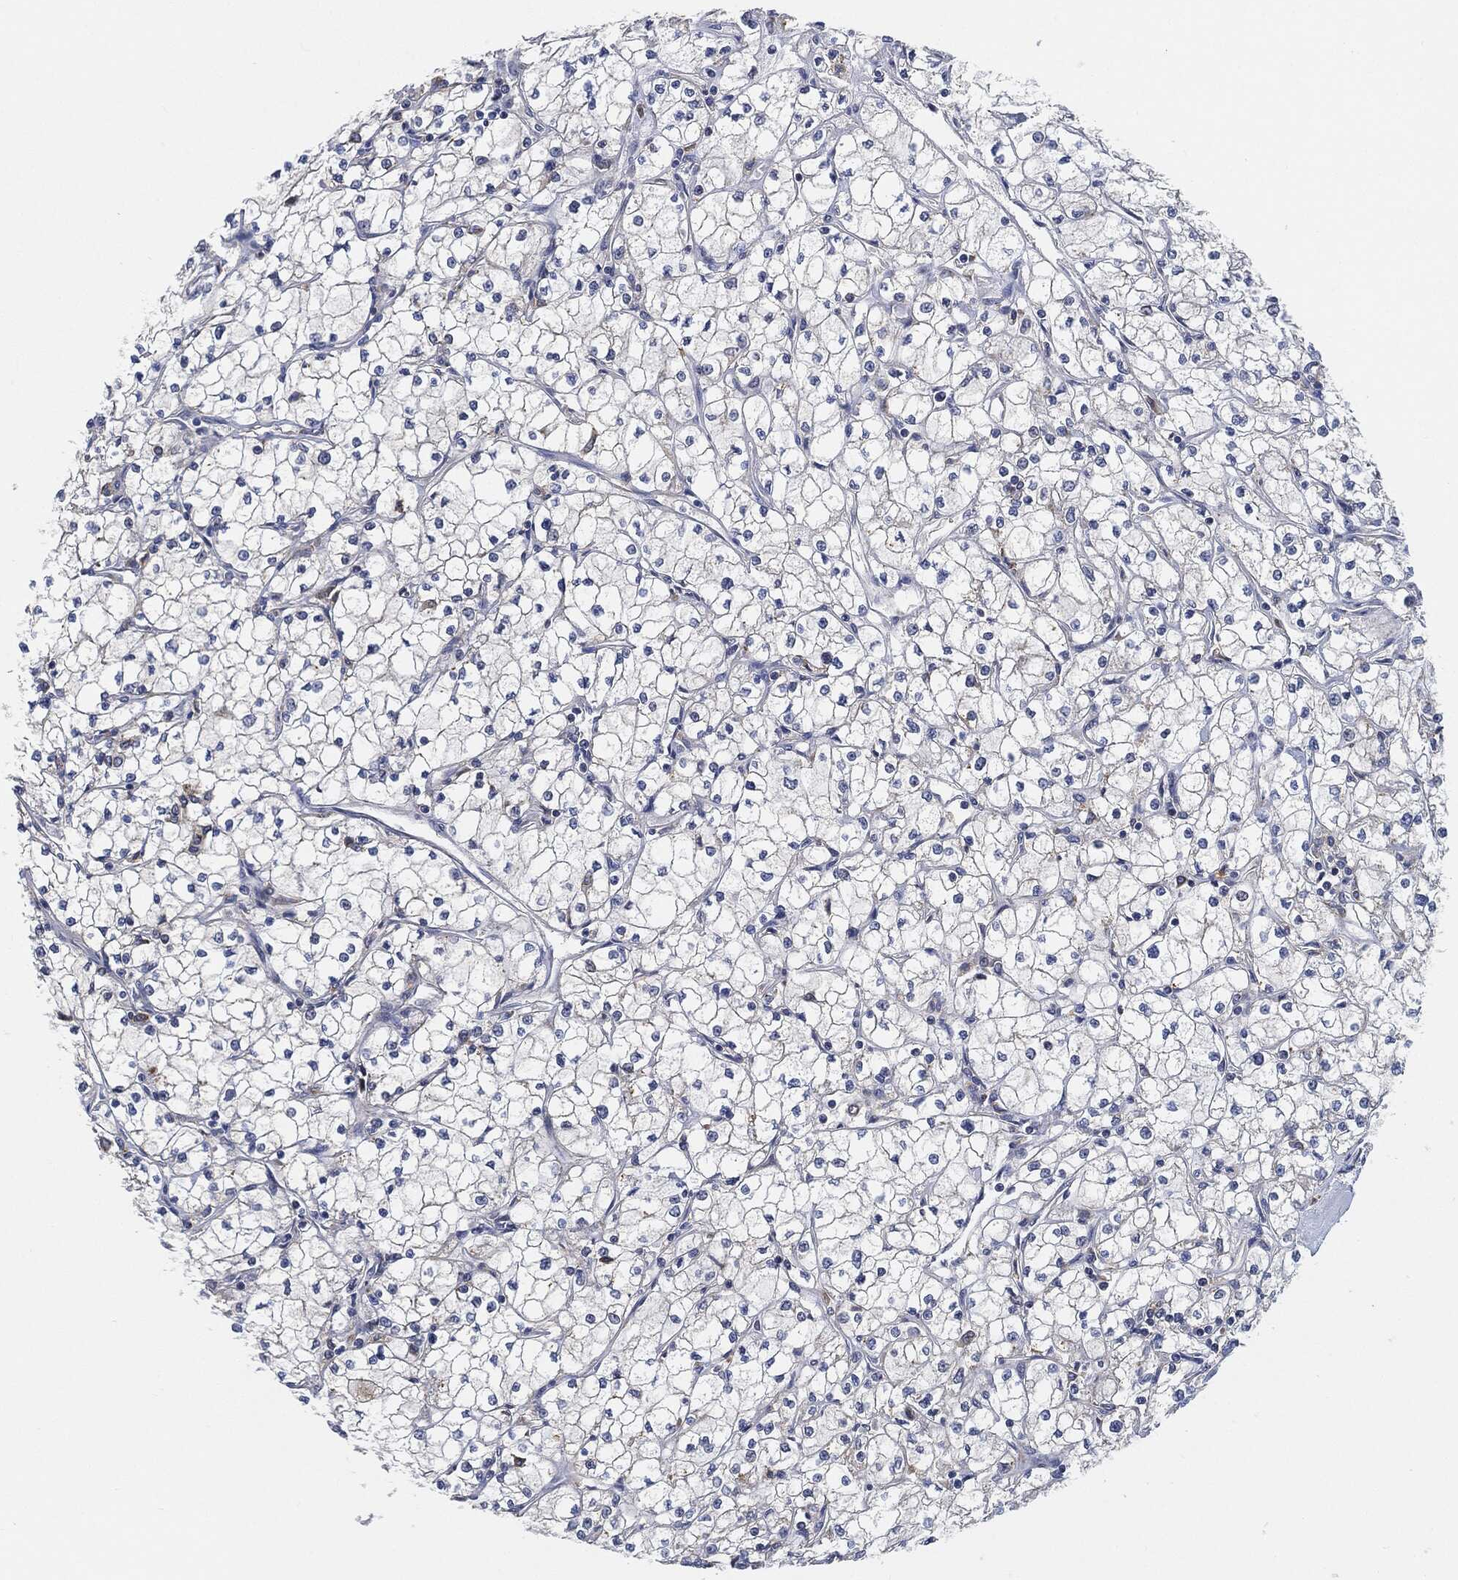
{"staining": {"intensity": "negative", "quantity": "none", "location": "none"}, "tissue": "renal cancer", "cell_type": "Tumor cells", "image_type": "cancer", "snomed": [{"axis": "morphology", "description": "Adenocarcinoma, NOS"}, {"axis": "topography", "description": "Kidney"}], "caption": "A high-resolution photomicrograph shows IHC staining of renal adenocarcinoma, which exhibits no significant staining in tumor cells.", "gene": "VSIG4", "patient": {"sex": "male", "age": 67}}